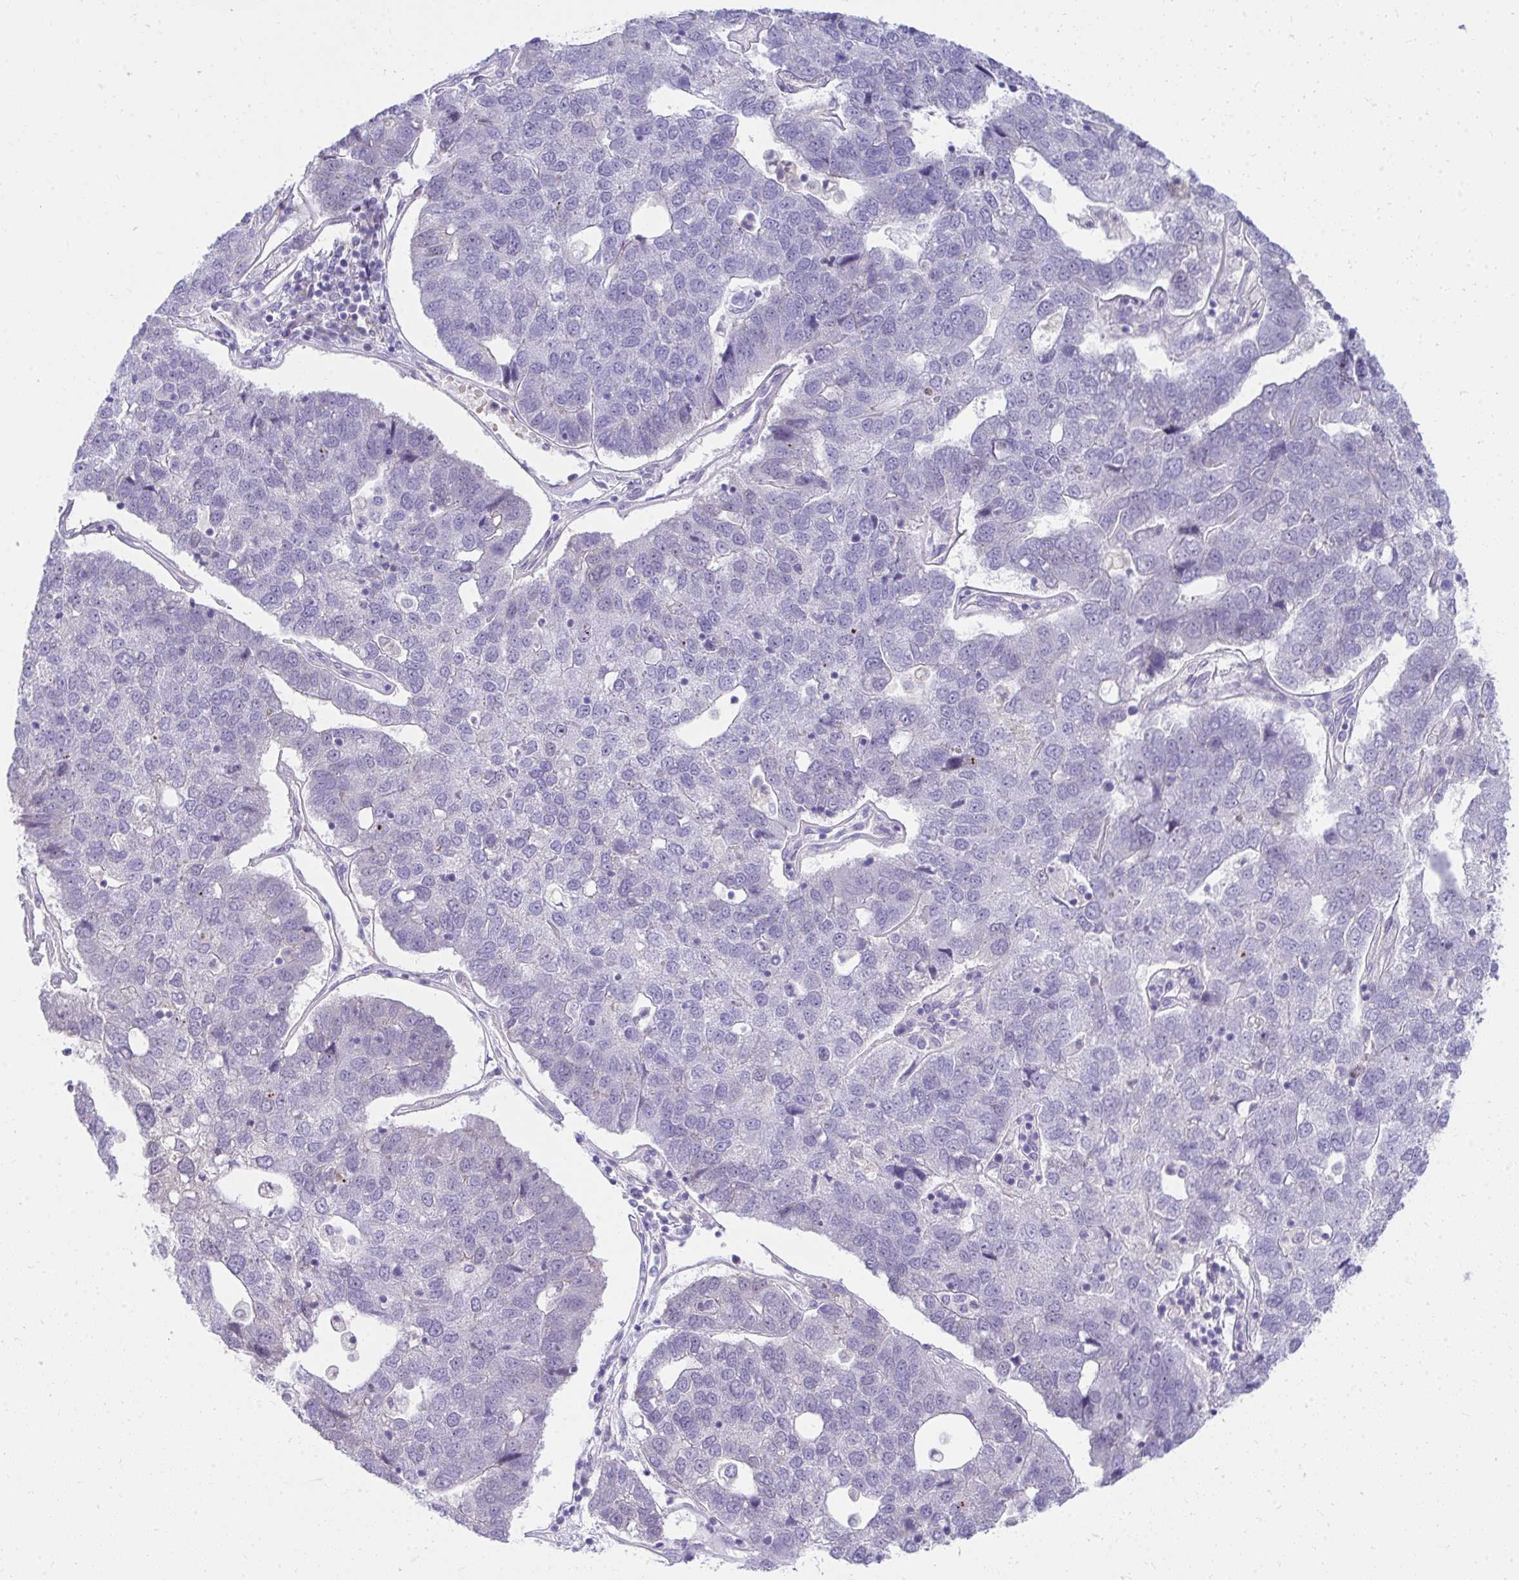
{"staining": {"intensity": "negative", "quantity": "none", "location": "none"}, "tissue": "pancreatic cancer", "cell_type": "Tumor cells", "image_type": "cancer", "snomed": [{"axis": "morphology", "description": "Adenocarcinoma, NOS"}, {"axis": "topography", "description": "Pancreas"}], "caption": "The immunohistochemistry photomicrograph has no significant expression in tumor cells of pancreatic cancer (adenocarcinoma) tissue.", "gene": "LRRC36", "patient": {"sex": "female", "age": 61}}